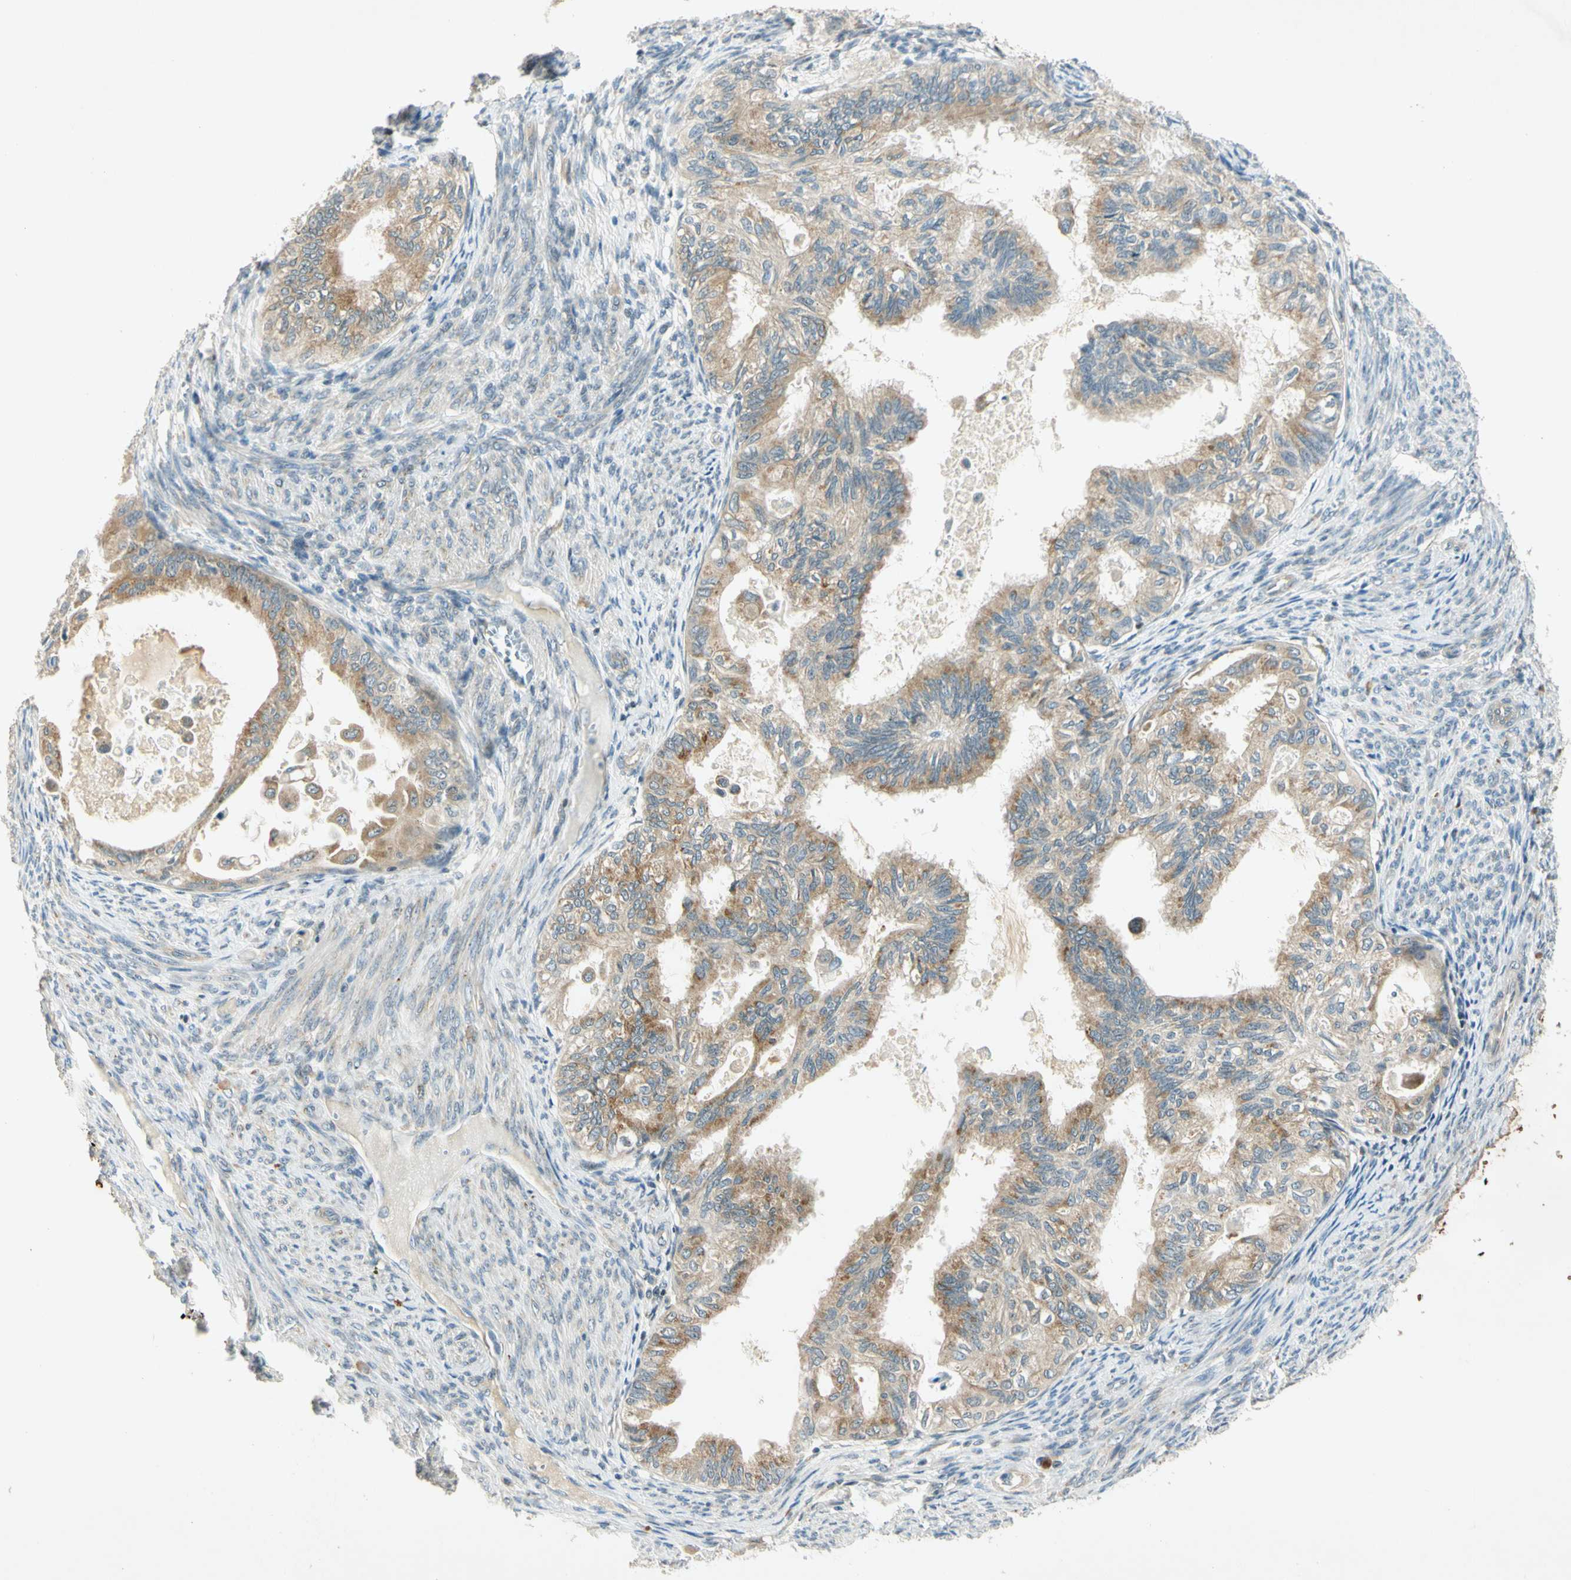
{"staining": {"intensity": "moderate", "quantity": ">75%", "location": "cytoplasmic/membranous"}, "tissue": "cervical cancer", "cell_type": "Tumor cells", "image_type": "cancer", "snomed": [{"axis": "morphology", "description": "Normal tissue, NOS"}, {"axis": "morphology", "description": "Adenocarcinoma, NOS"}, {"axis": "topography", "description": "Cervix"}, {"axis": "topography", "description": "Endometrium"}], "caption": "Immunohistochemistry (IHC) staining of cervical adenocarcinoma, which exhibits medium levels of moderate cytoplasmic/membranous staining in approximately >75% of tumor cells indicating moderate cytoplasmic/membranous protein positivity. The staining was performed using DAB (3,3'-diaminobenzidine) (brown) for protein detection and nuclei were counterstained in hematoxylin (blue).", "gene": "RPS6KB2", "patient": {"sex": "female", "age": 86}}